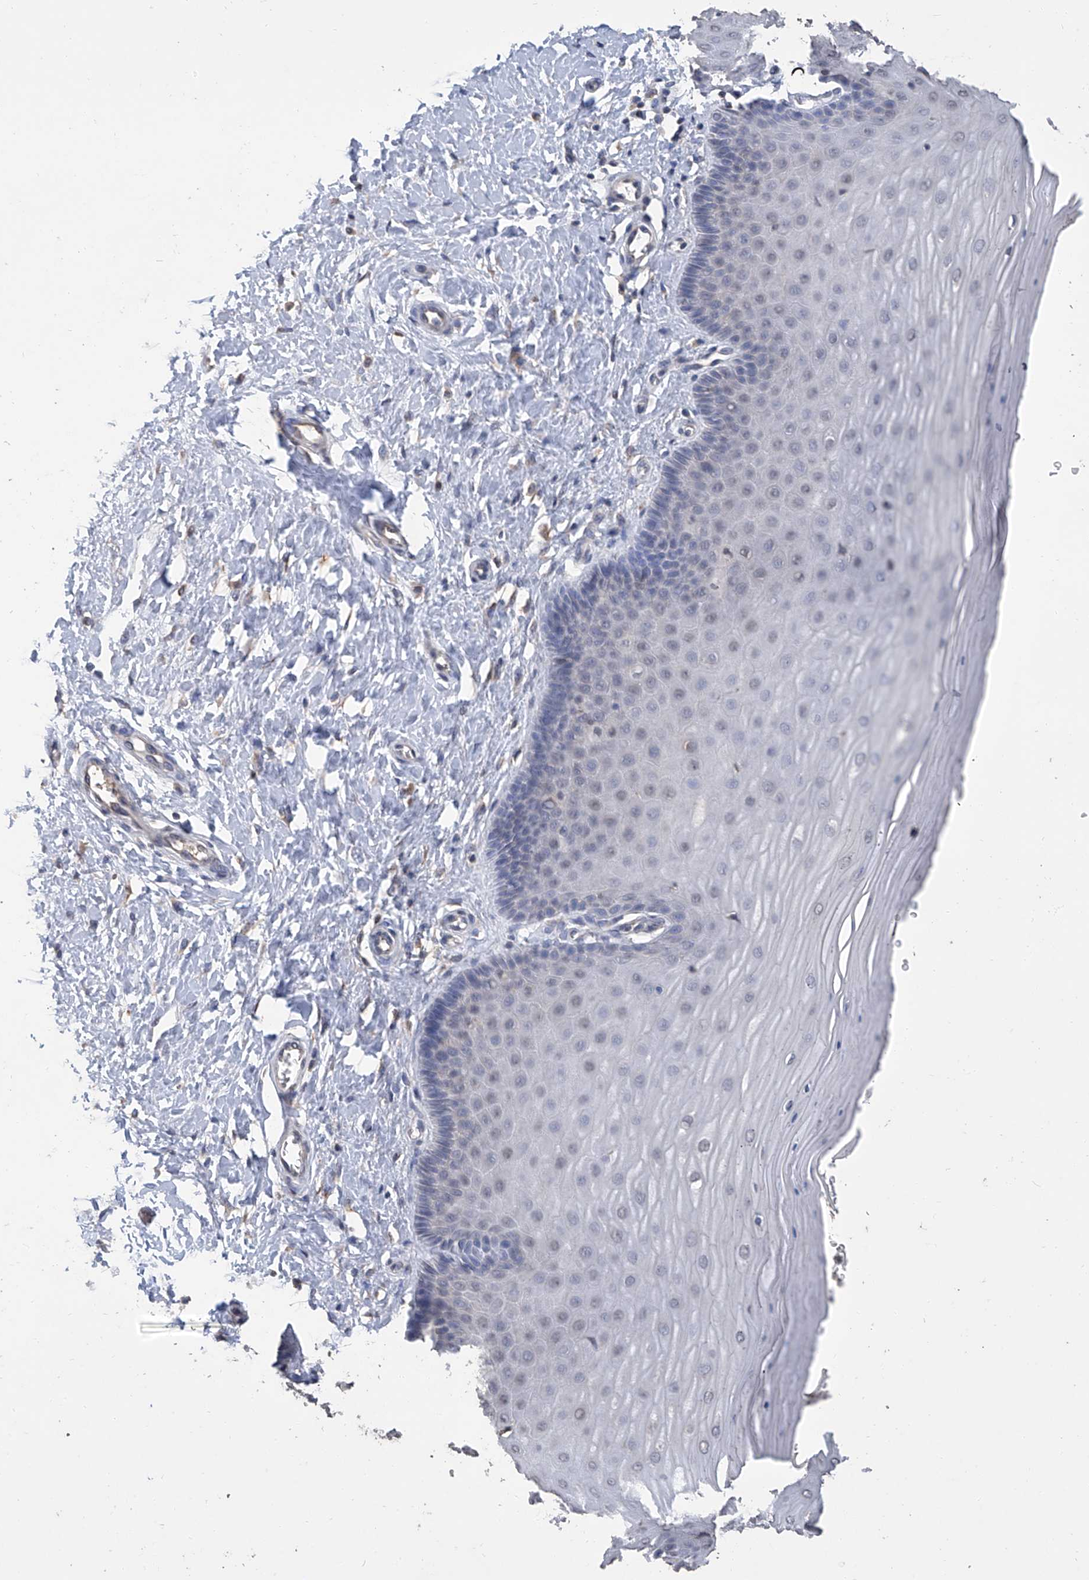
{"staining": {"intensity": "negative", "quantity": "none", "location": "none"}, "tissue": "cervix", "cell_type": "Glandular cells", "image_type": "normal", "snomed": [{"axis": "morphology", "description": "Normal tissue, NOS"}, {"axis": "topography", "description": "Cervix"}], "caption": "This is a image of immunohistochemistry (IHC) staining of unremarkable cervix, which shows no positivity in glandular cells.", "gene": "GPT", "patient": {"sex": "female", "age": 55}}